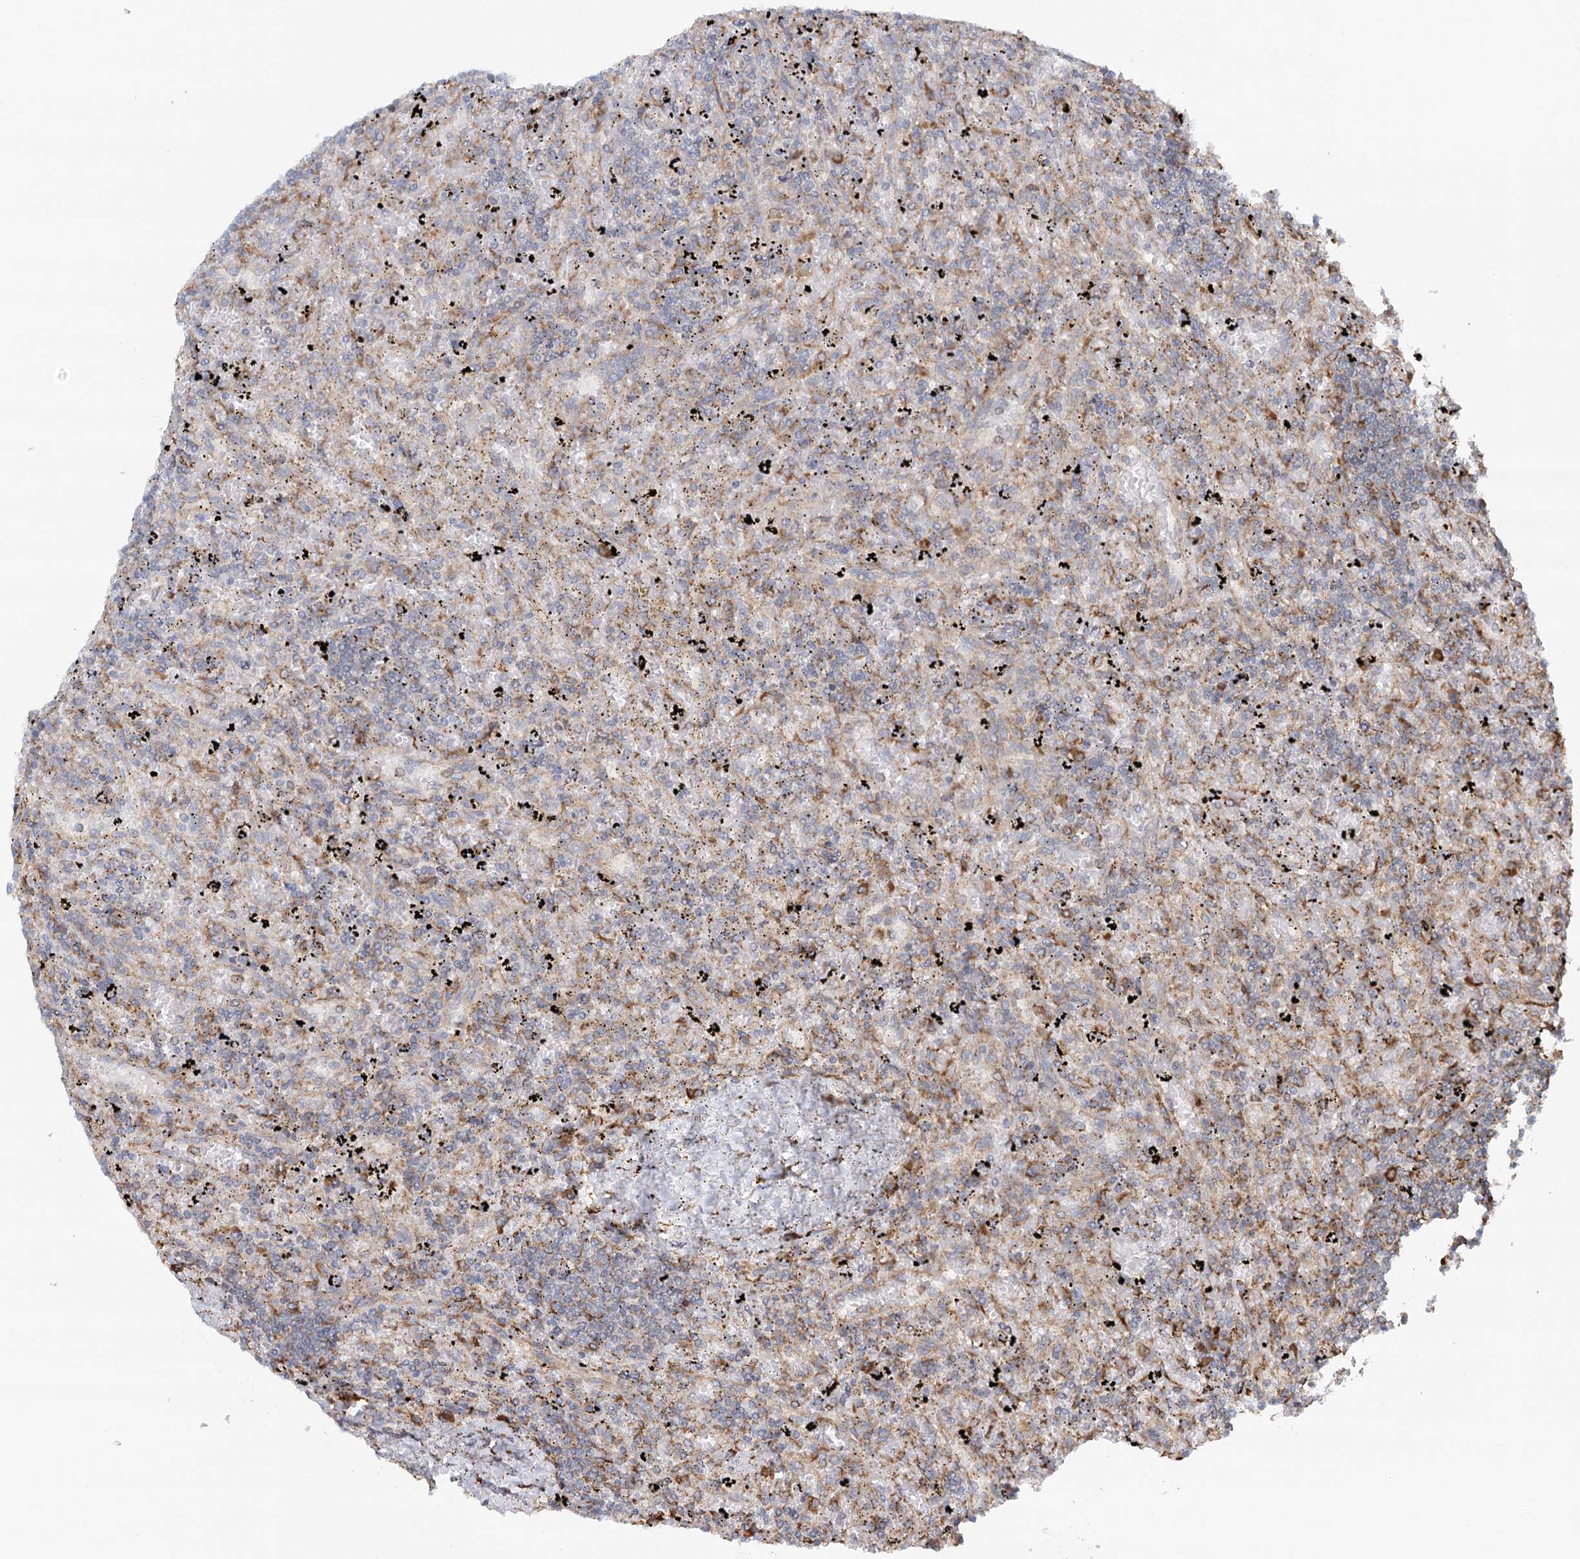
{"staining": {"intensity": "negative", "quantity": "none", "location": "none"}, "tissue": "lymphoma", "cell_type": "Tumor cells", "image_type": "cancer", "snomed": [{"axis": "morphology", "description": "Malignant lymphoma, non-Hodgkin's type, Low grade"}, {"axis": "topography", "description": "Spleen"}], "caption": "There is no significant staining in tumor cells of lymphoma. (Stains: DAB (3,3'-diaminobenzidine) immunohistochemistry (IHC) with hematoxylin counter stain, Microscopy: brightfield microscopy at high magnification).", "gene": "TAS1R1", "patient": {"sex": "male", "age": 76}}